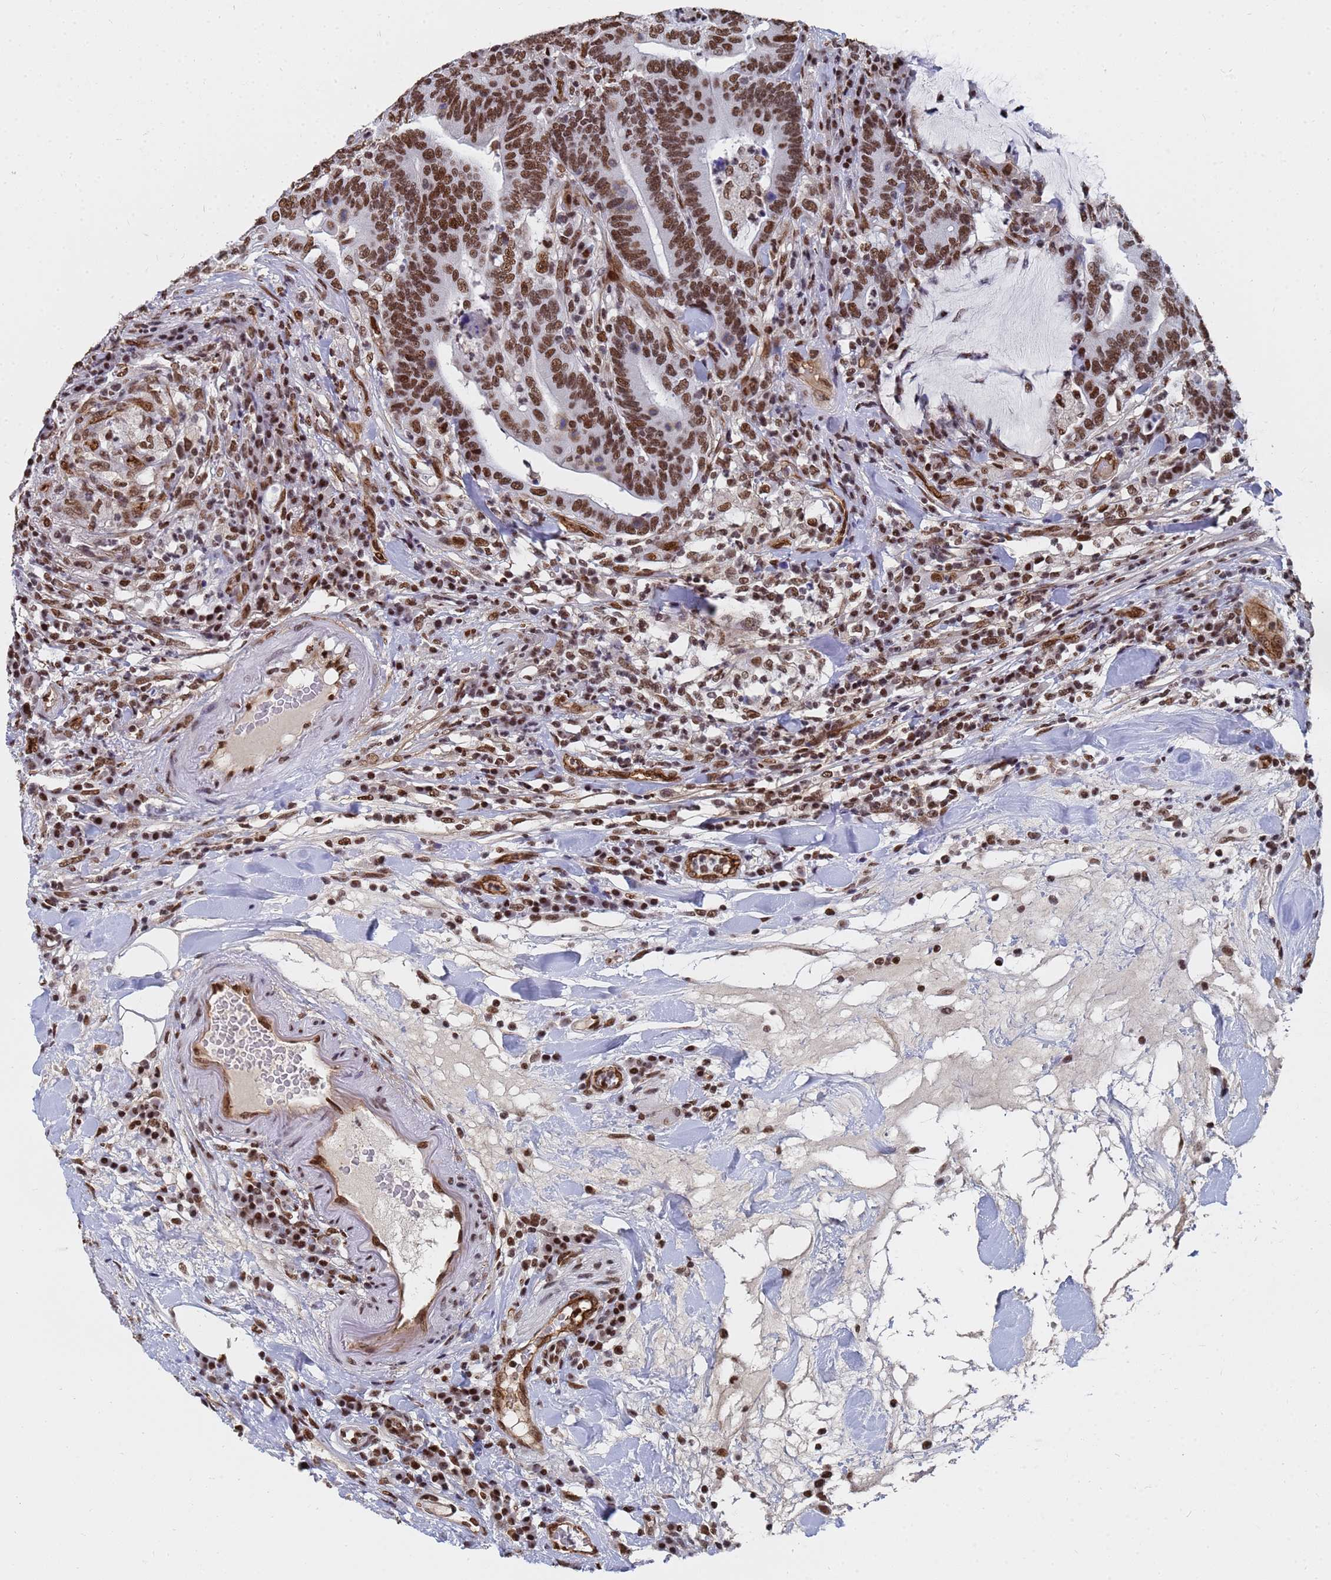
{"staining": {"intensity": "strong", "quantity": ">75%", "location": "nuclear"}, "tissue": "colorectal cancer", "cell_type": "Tumor cells", "image_type": "cancer", "snomed": [{"axis": "morphology", "description": "Adenocarcinoma, NOS"}, {"axis": "topography", "description": "Colon"}], "caption": "Colorectal adenocarcinoma tissue displays strong nuclear positivity in approximately >75% of tumor cells, visualized by immunohistochemistry. The staining was performed using DAB, with brown indicating positive protein expression. Nuclei are stained blue with hematoxylin.", "gene": "RAVER2", "patient": {"sex": "female", "age": 66}}